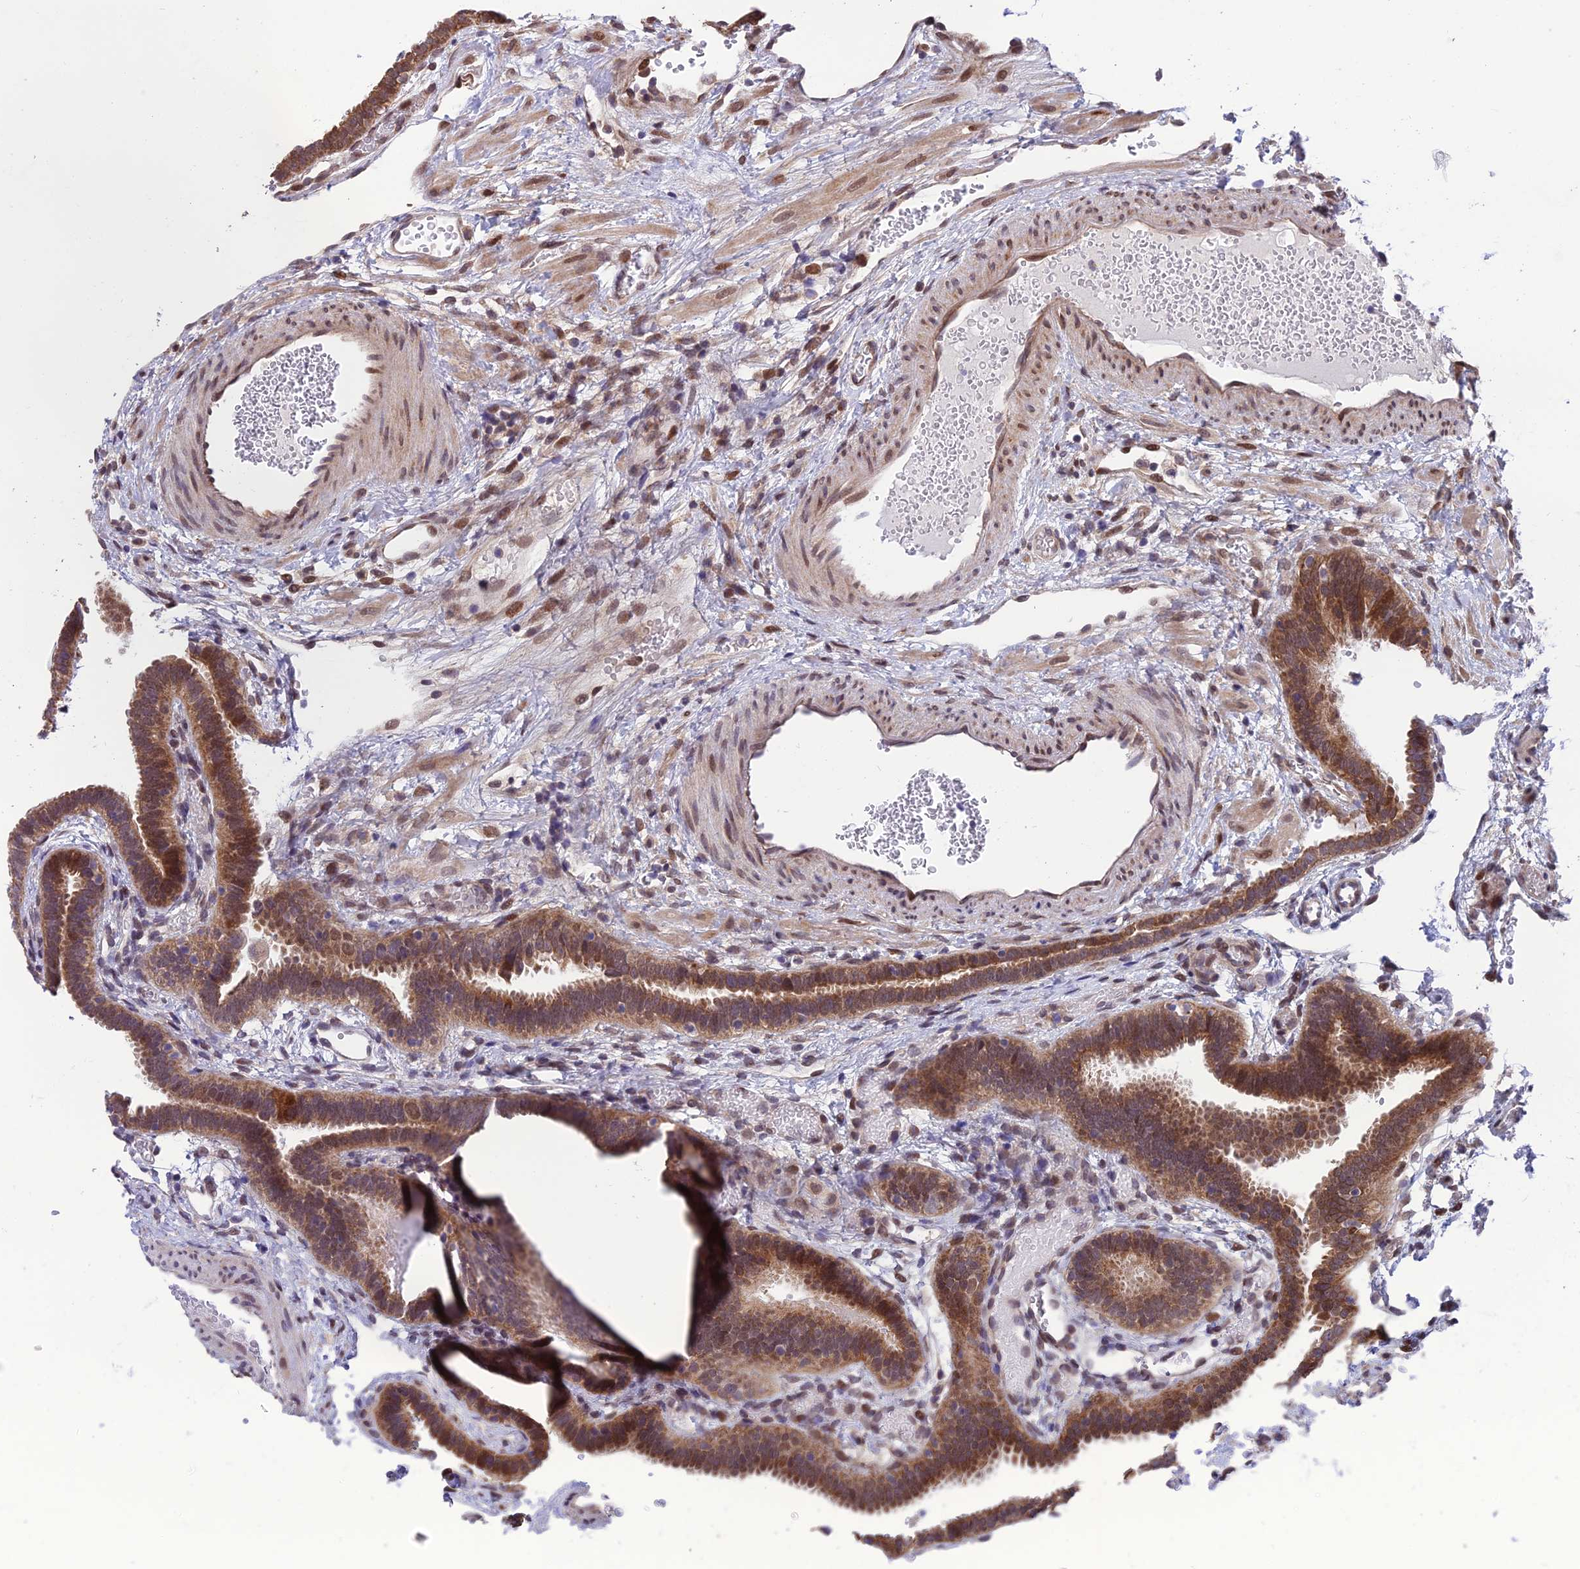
{"staining": {"intensity": "moderate", "quantity": ">75%", "location": "cytoplasmic/membranous,nuclear"}, "tissue": "fallopian tube", "cell_type": "Glandular cells", "image_type": "normal", "snomed": [{"axis": "morphology", "description": "Normal tissue, NOS"}, {"axis": "topography", "description": "Fallopian tube"}], "caption": "Approximately >75% of glandular cells in unremarkable fallopian tube show moderate cytoplasmic/membranous,nuclear protein staining as visualized by brown immunohistochemical staining.", "gene": "CYP2R1", "patient": {"sex": "female", "age": 37}}